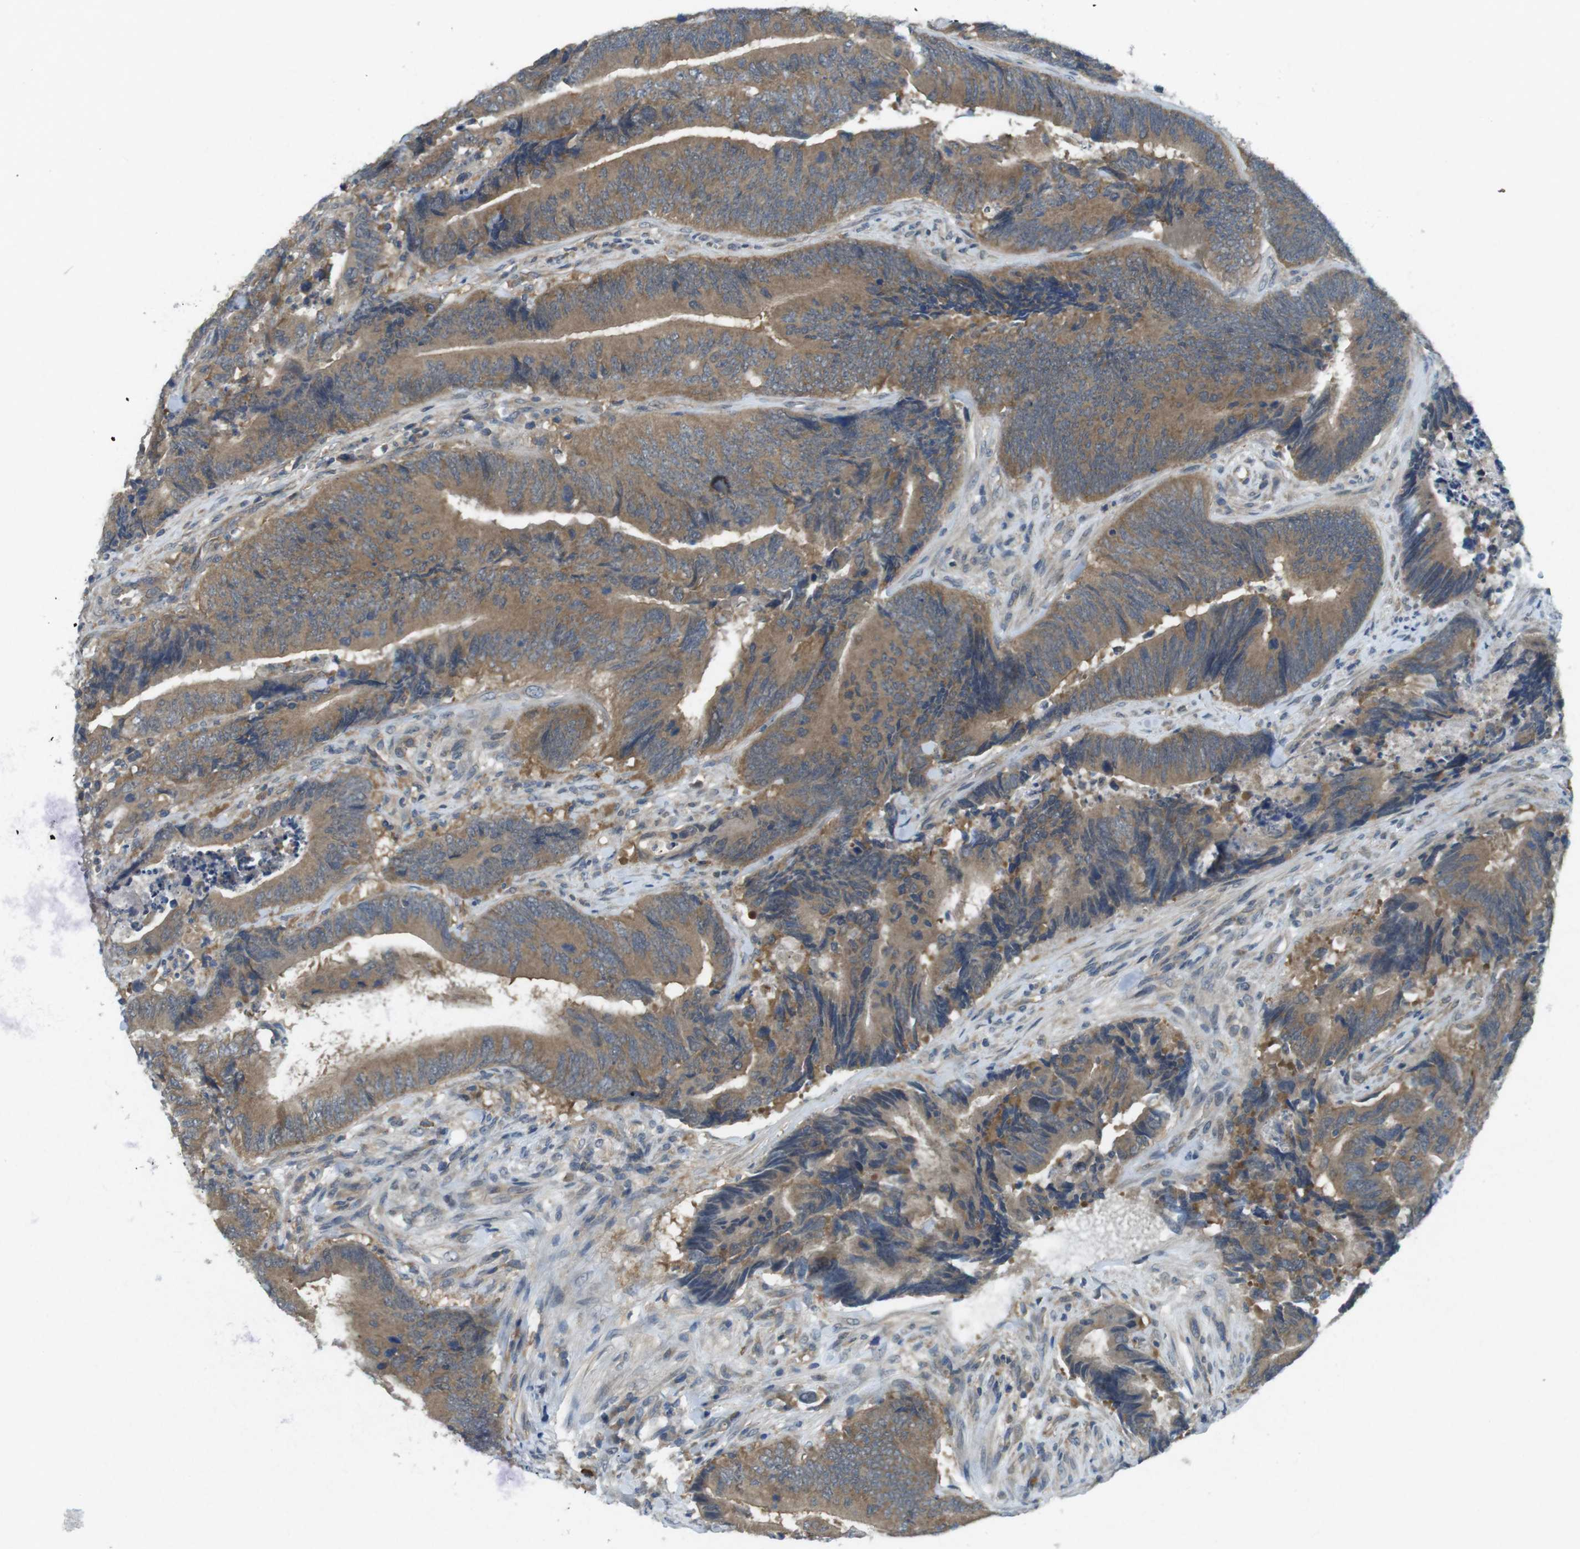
{"staining": {"intensity": "moderate", "quantity": ">75%", "location": "cytoplasmic/membranous"}, "tissue": "colorectal cancer", "cell_type": "Tumor cells", "image_type": "cancer", "snomed": [{"axis": "morphology", "description": "Normal tissue, NOS"}, {"axis": "morphology", "description": "Adenocarcinoma, NOS"}, {"axis": "topography", "description": "Colon"}], "caption": "The histopathology image demonstrates staining of adenocarcinoma (colorectal), revealing moderate cytoplasmic/membranous protein expression (brown color) within tumor cells.", "gene": "SUGT1", "patient": {"sex": "male", "age": 56}}